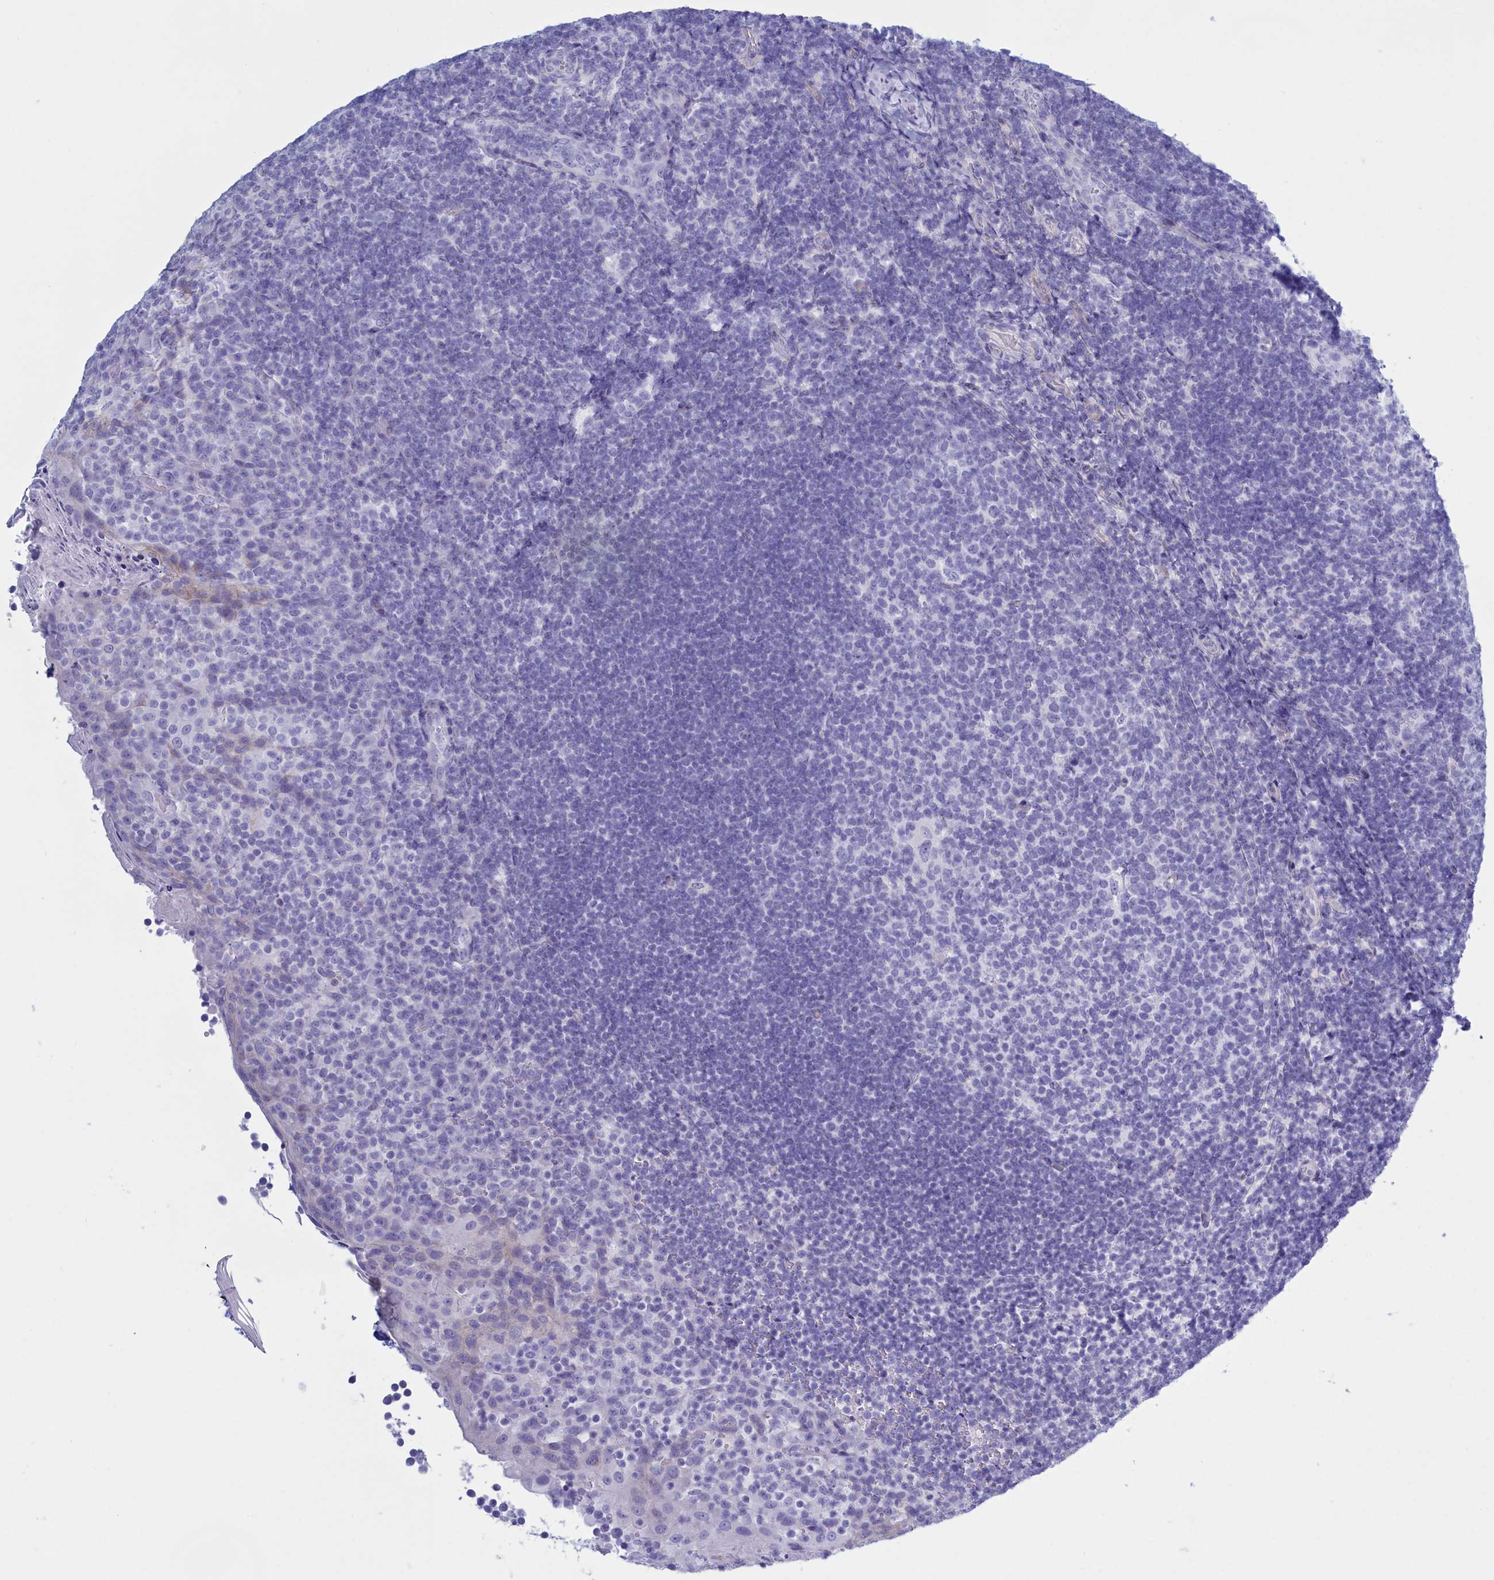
{"staining": {"intensity": "negative", "quantity": "none", "location": "none"}, "tissue": "tonsil", "cell_type": "Germinal center cells", "image_type": "normal", "snomed": [{"axis": "morphology", "description": "Normal tissue, NOS"}, {"axis": "topography", "description": "Tonsil"}], "caption": "Photomicrograph shows no protein positivity in germinal center cells of unremarkable tonsil.", "gene": "TMEM97", "patient": {"sex": "female", "age": 10}}